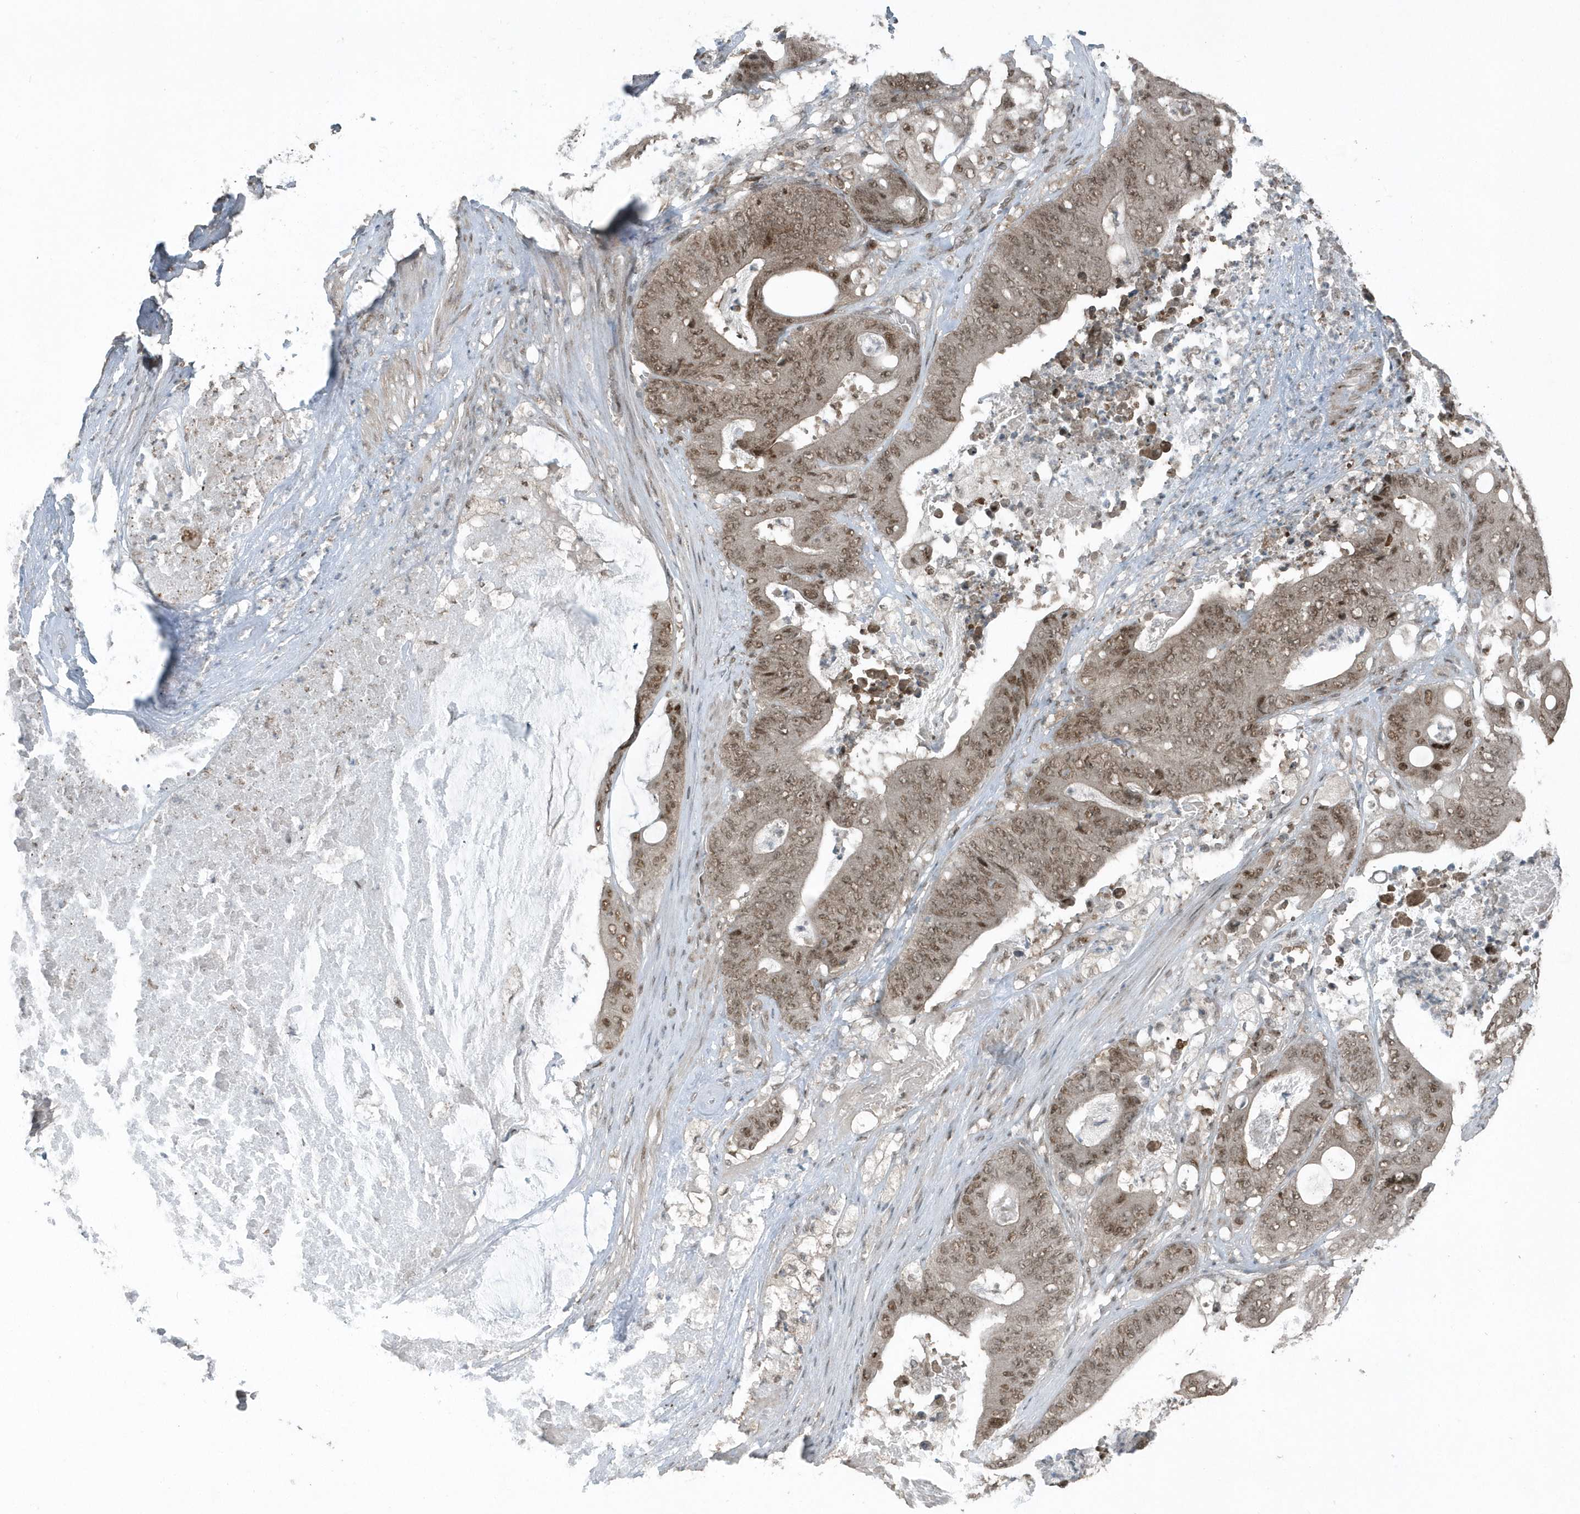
{"staining": {"intensity": "moderate", "quantity": ">75%", "location": "nuclear"}, "tissue": "stomach cancer", "cell_type": "Tumor cells", "image_type": "cancer", "snomed": [{"axis": "morphology", "description": "Adenocarcinoma, NOS"}, {"axis": "topography", "description": "Stomach"}], "caption": "Stomach cancer tissue reveals moderate nuclear positivity in approximately >75% of tumor cells", "gene": "YTHDC1", "patient": {"sex": "female", "age": 73}}